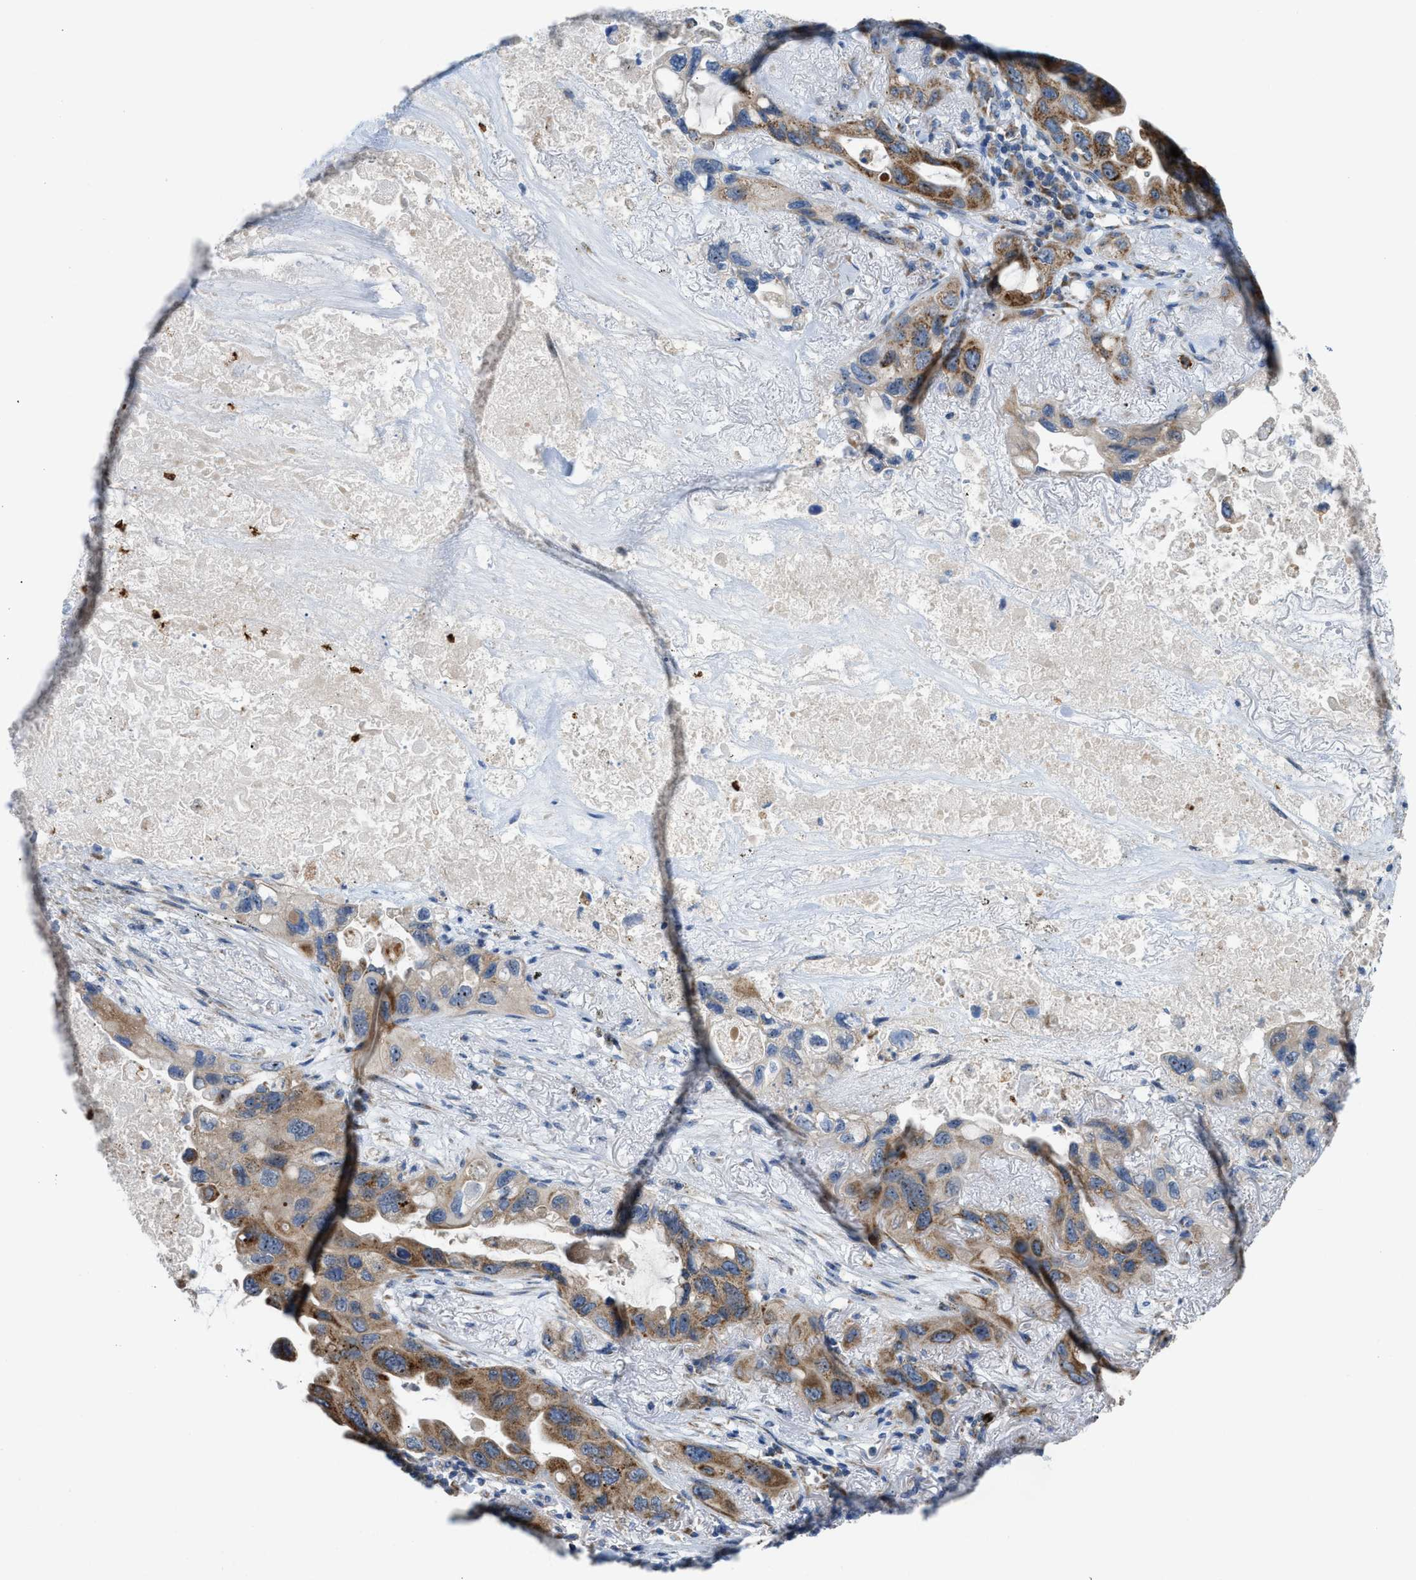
{"staining": {"intensity": "moderate", "quantity": ">75%", "location": "cytoplasmic/membranous,nuclear"}, "tissue": "lung cancer", "cell_type": "Tumor cells", "image_type": "cancer", "snomed": [{"axis": "morphology", "description": "Squamous cell carcinoma, NOS"}, {"axis": "topography", "description": "Lung"}], "caption": "Tumor cells show medium levels of moderate cytoplasmic/membranous and nuclear expression in about >75% of cells in human lung cancer.", "gene": "TPH1", "patient": {"sex": "female", "age": 73}}